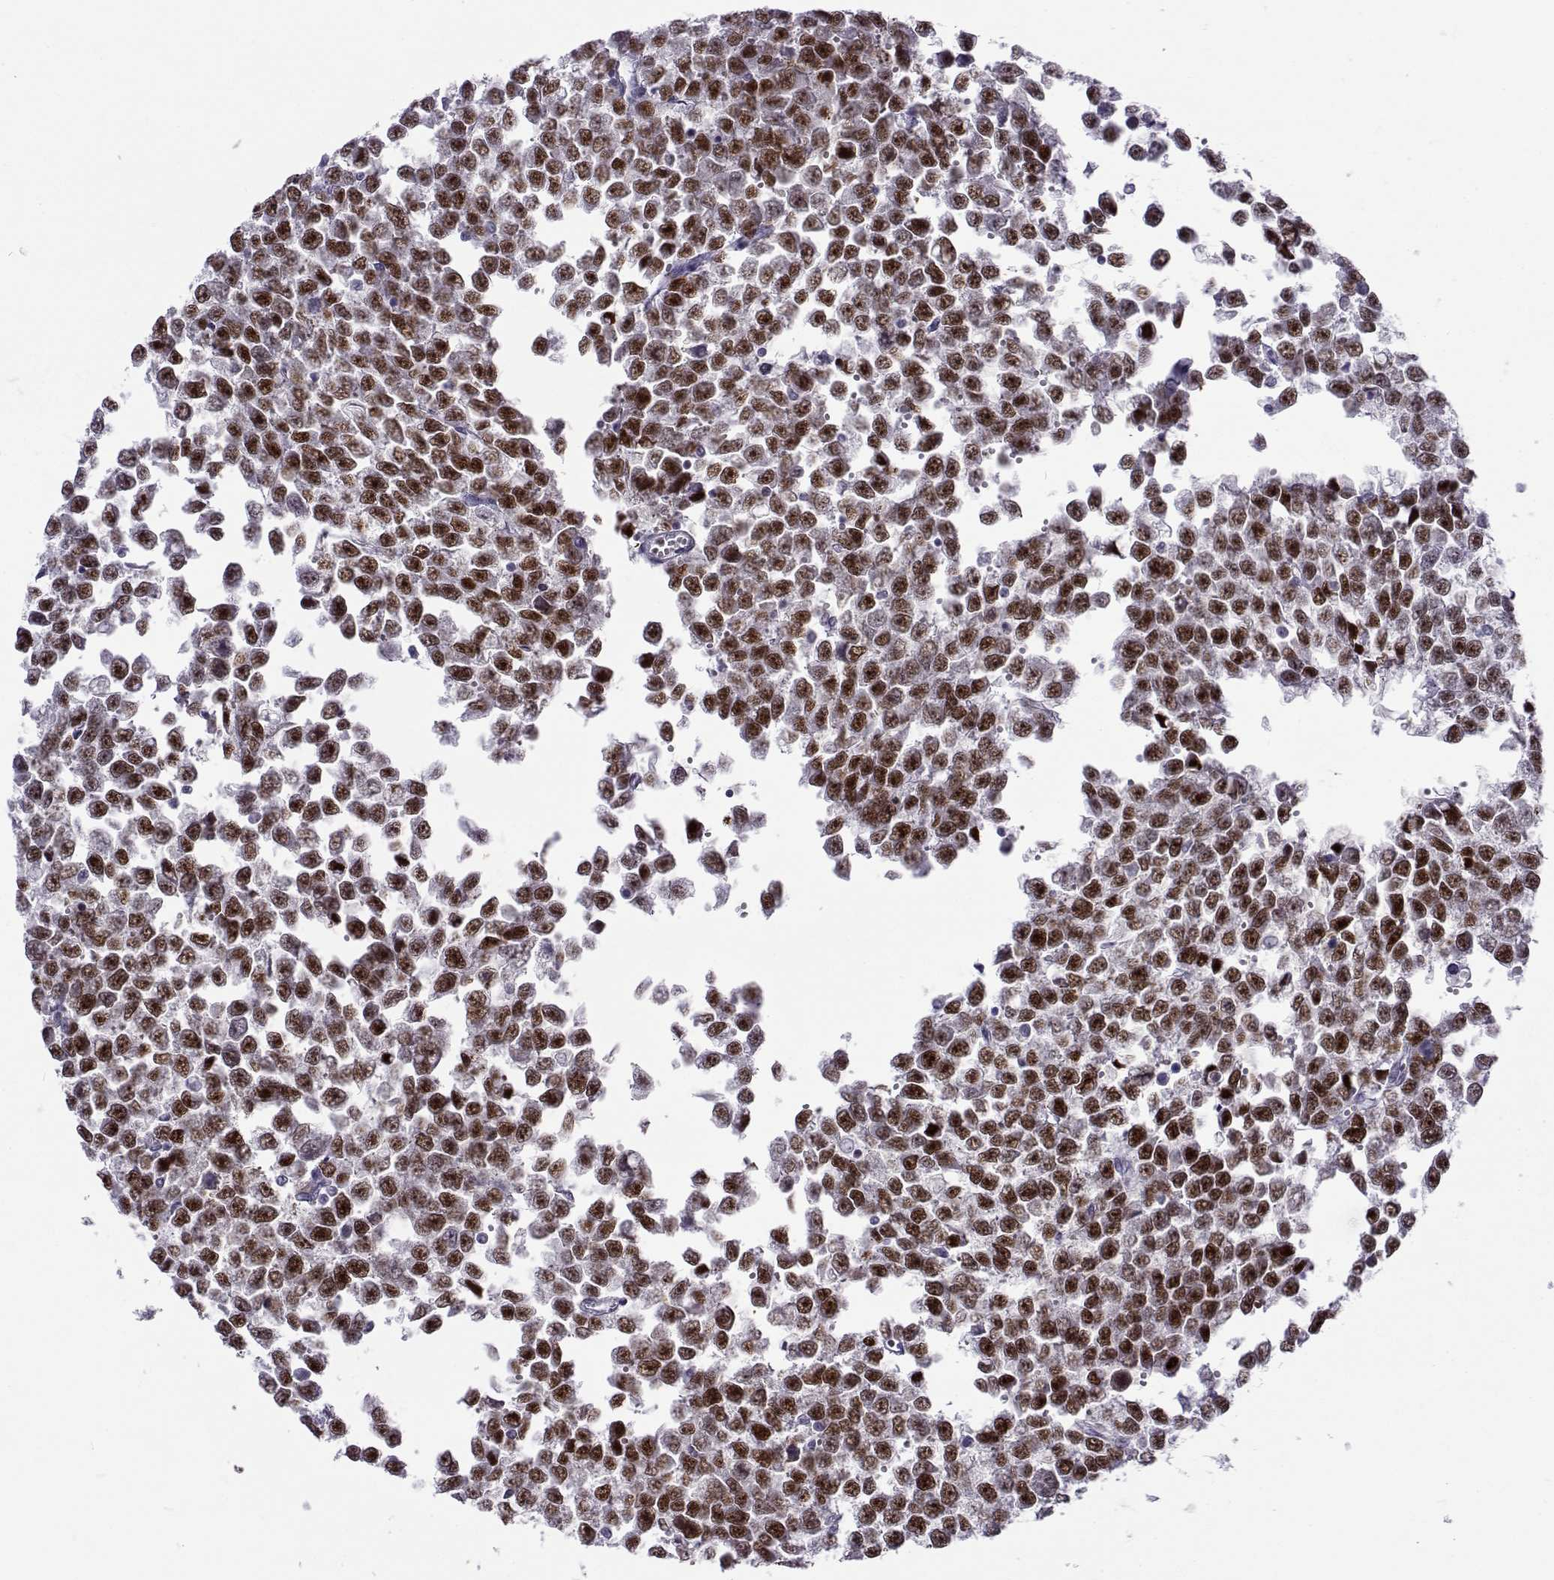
{"staining": {"intensity": "strong", "quantity": ">75%", "location": "cytoplasmic/membranous,nuclear"}, "tissue": "testis cancer", "cell_type": "Tumor cells", "image_type": "cancer", "snomed": [{"axis": "morphology", "description": "Normal tissue, NOS"}, {"axis": "morphology", "description": "Seminoma, NOS"}, {"axis": "topography", "description": "Testis"}, {"axis": "topography", "description": "Epididymis"}], "caption": "Immunohistochemistry staining of testis cancer, which shows high levels of strong cytoplasmic/membranous and nuclear staining in about >75% of tumor cells indicating strong cytoplasmic/membranous and nuclear protein expression. The staining was performed using DAB (brown) for protein detection and nuclei were counterstained in hematoxylin (blue).", "gene": "BACH1", "patient": {"sex": "male", "age": 34}}